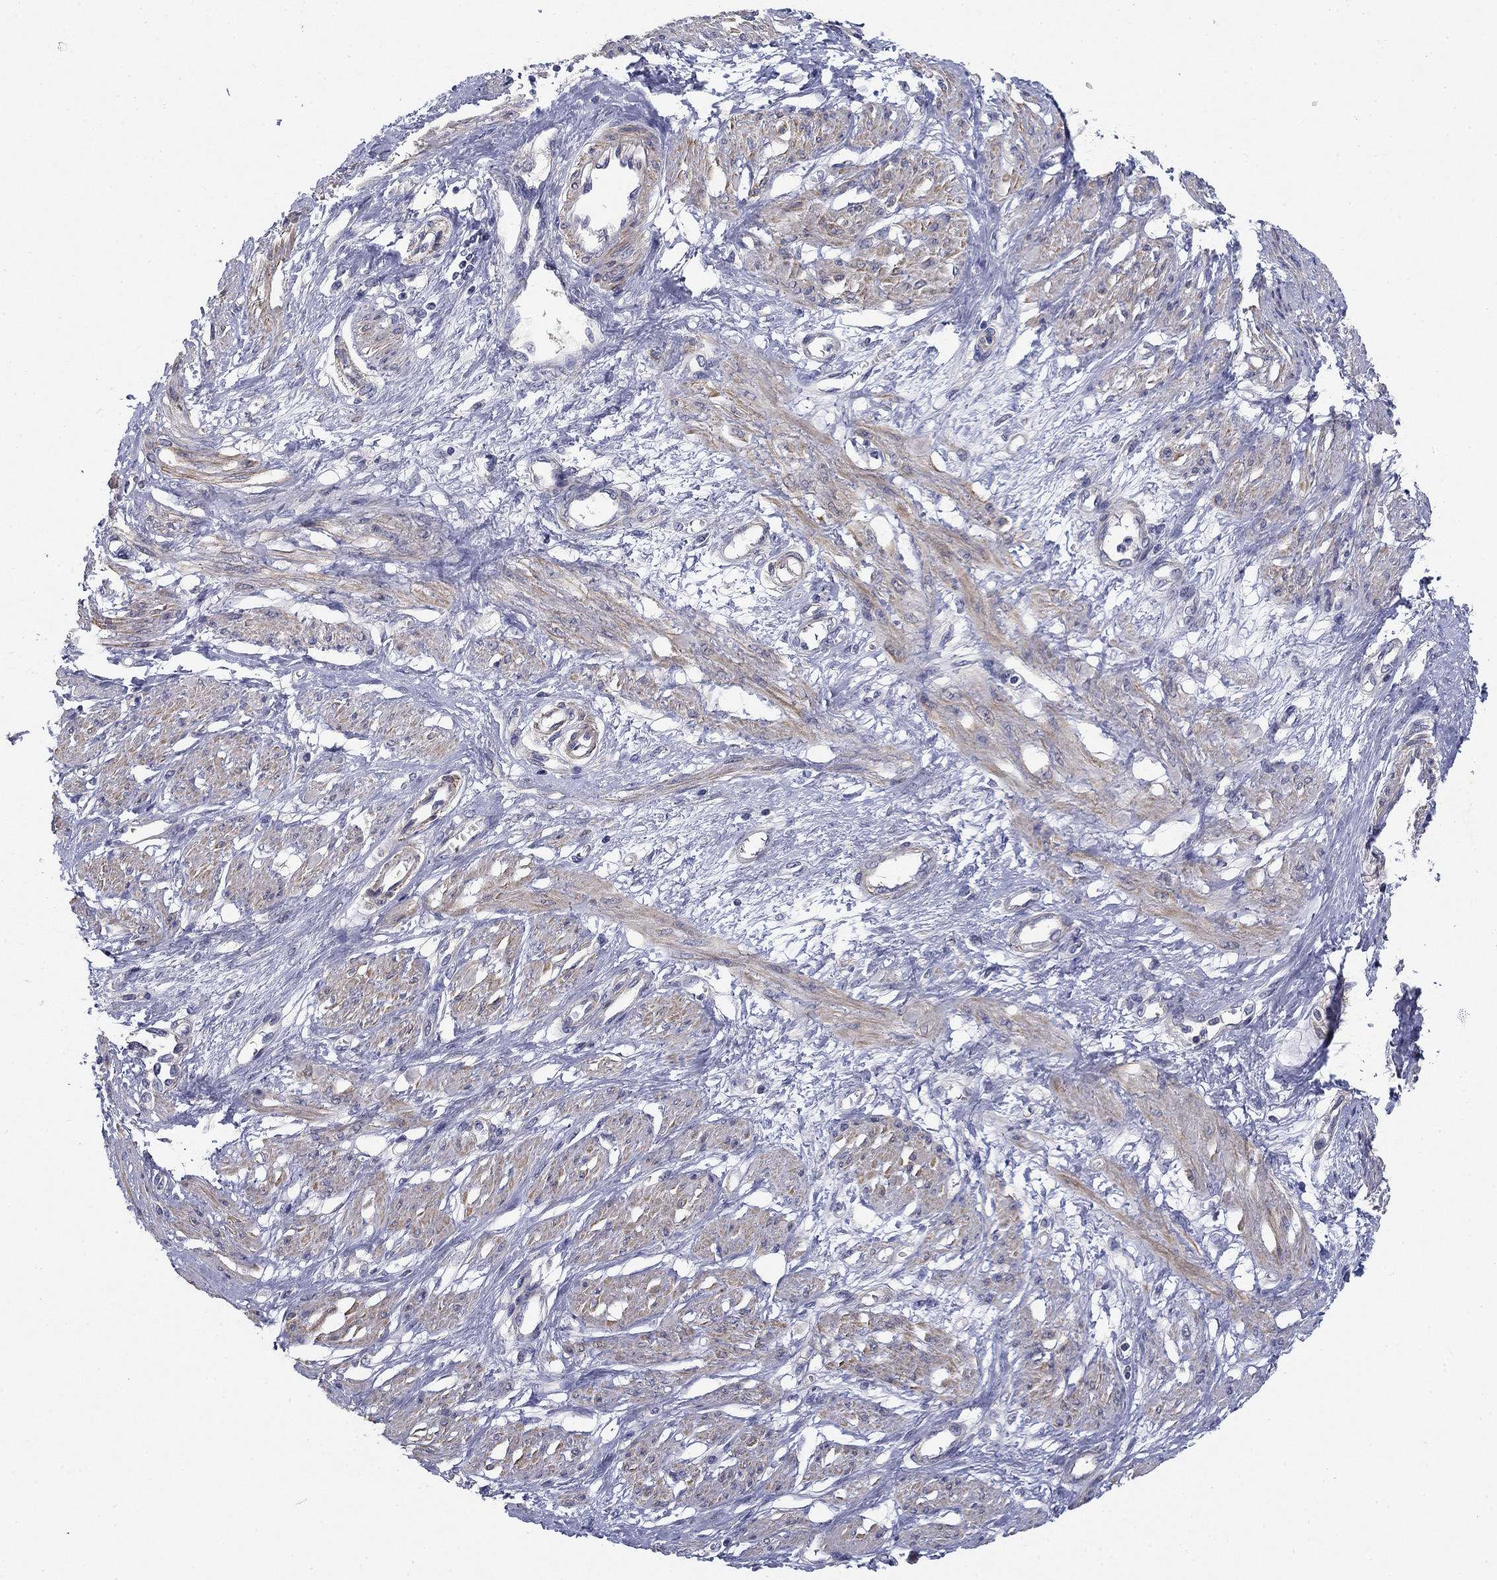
{"staining": {"intensity": "weak", "quantity": "25%-75%", "location": "cytoplasmic/membranous"}, "tissue": "smooth muscle", "cell_type": "Smooth muscle cells", "image_type": "normal", "snomed": [{"axis": "morphology", "description": "Normal tissue, NOS"}, {"axis": "topography", "description": "Smooth muscle"}, {"axis": "topography", "description": "Uterus"}], "caption": "Immunohistochemistry (IHC) staining of benign smooth muscle, which displays low levels of weak cytoplasmic/membranous positivity in approximately 25%-75% of smooth muscle cells indicating weak cytoplasmic/membranous protein staining. The staining was performed using DAB (brown) for protein detection and nuclei were counterstained in hematoxylin (blue).", "gene": "GRK7", "patient": {"sex": "female", "age": 39}}